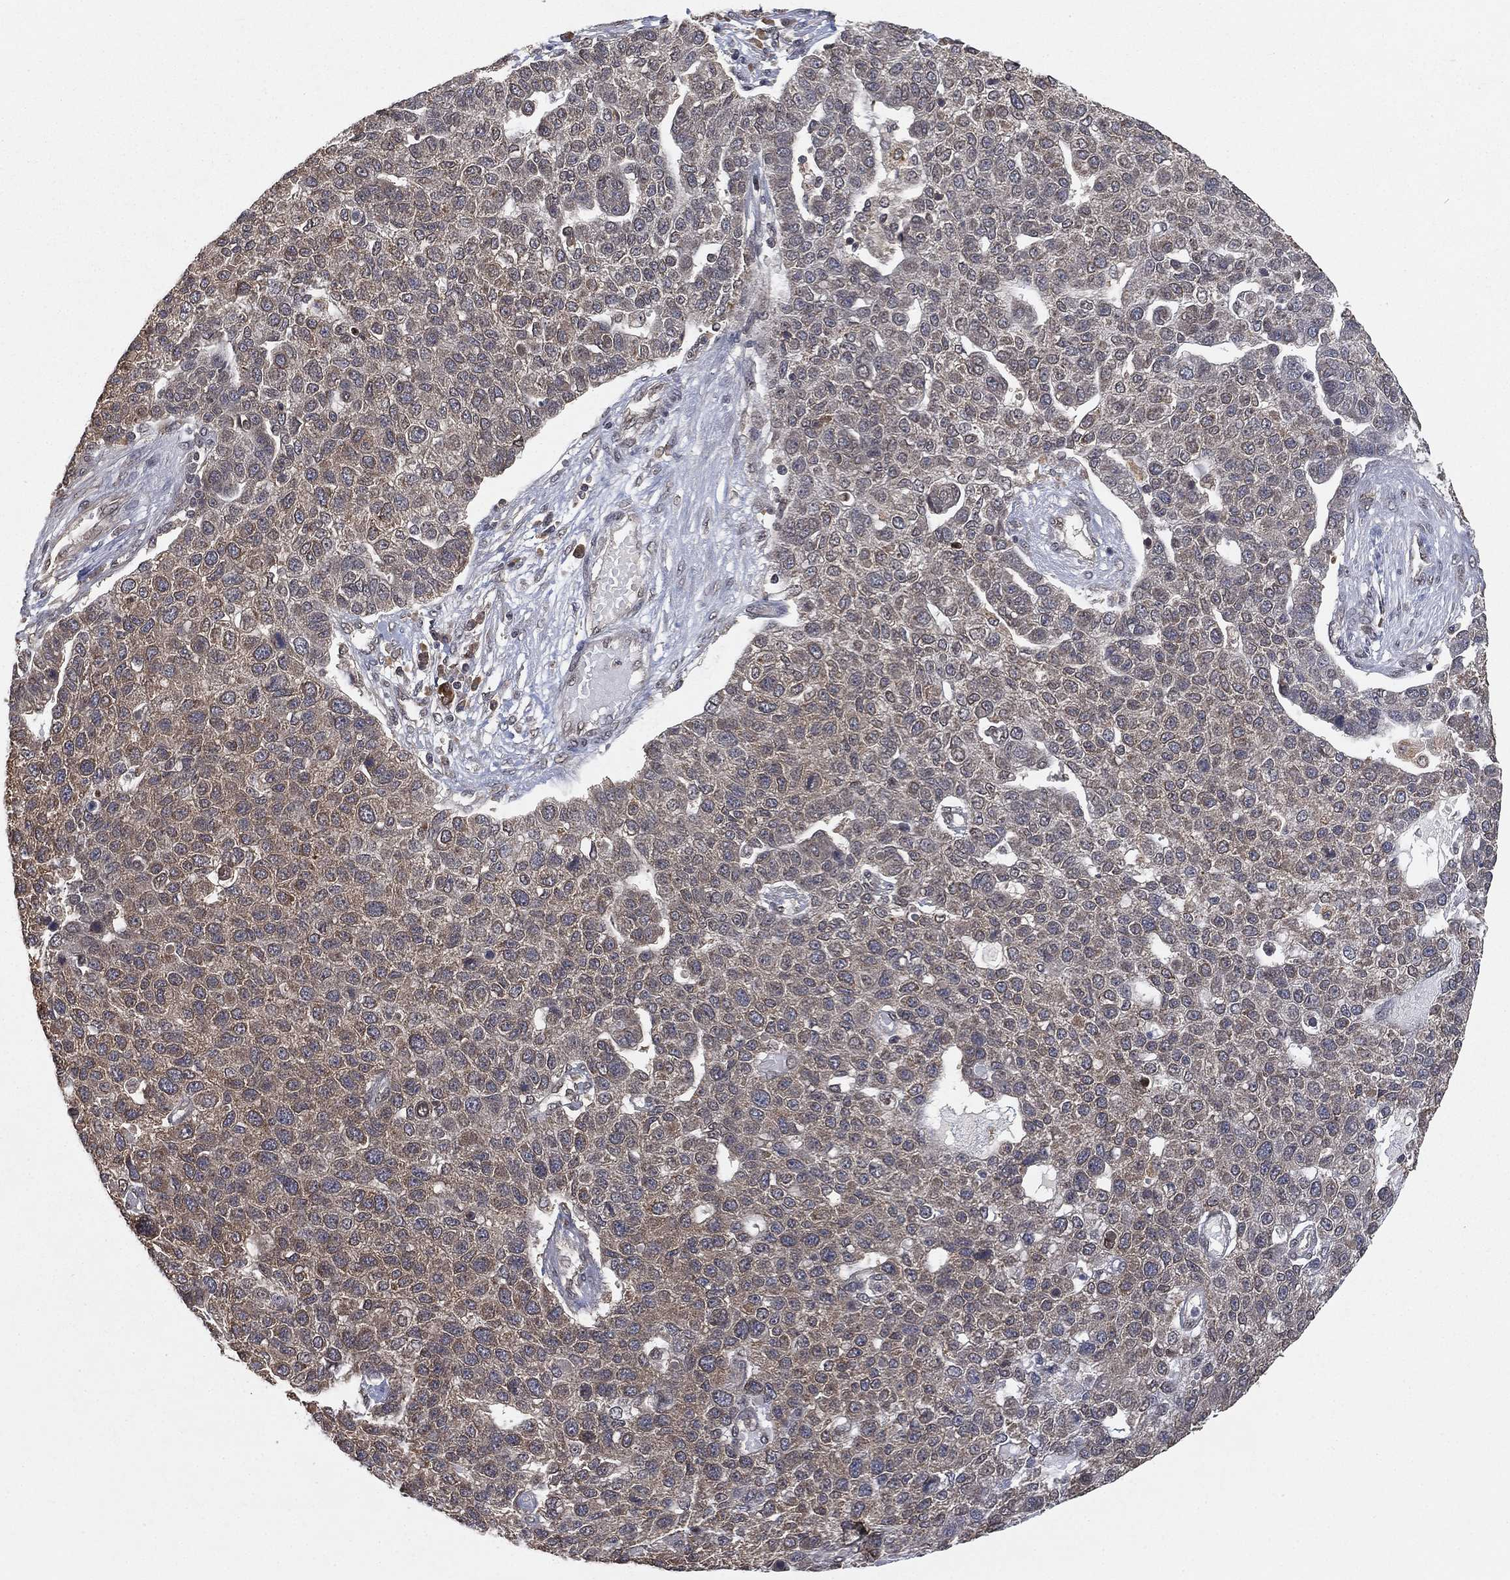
{"staining": {"intensity": "moderate", "quantity": ">75%", "location": "cytoplasmic/membranous"}, "tissue": "pancreatic cancer", "cell_type": "Tumor cells", "image_type": "cancer", "snomed": [{"axis": "morphology", "description": "Adenocarcinoma, NOS"}, {"axis": "topography", "description": "Pancreas"}], "caption": "DAB immunohistochemical staining of human pancreatic adenocarcinoma demonstrates moderate cytoplasmic/membranous protein staining in approximately >75% of tumor cells.", "gene": "UBA5", "patient": {"sex": "female", "age": 61}}